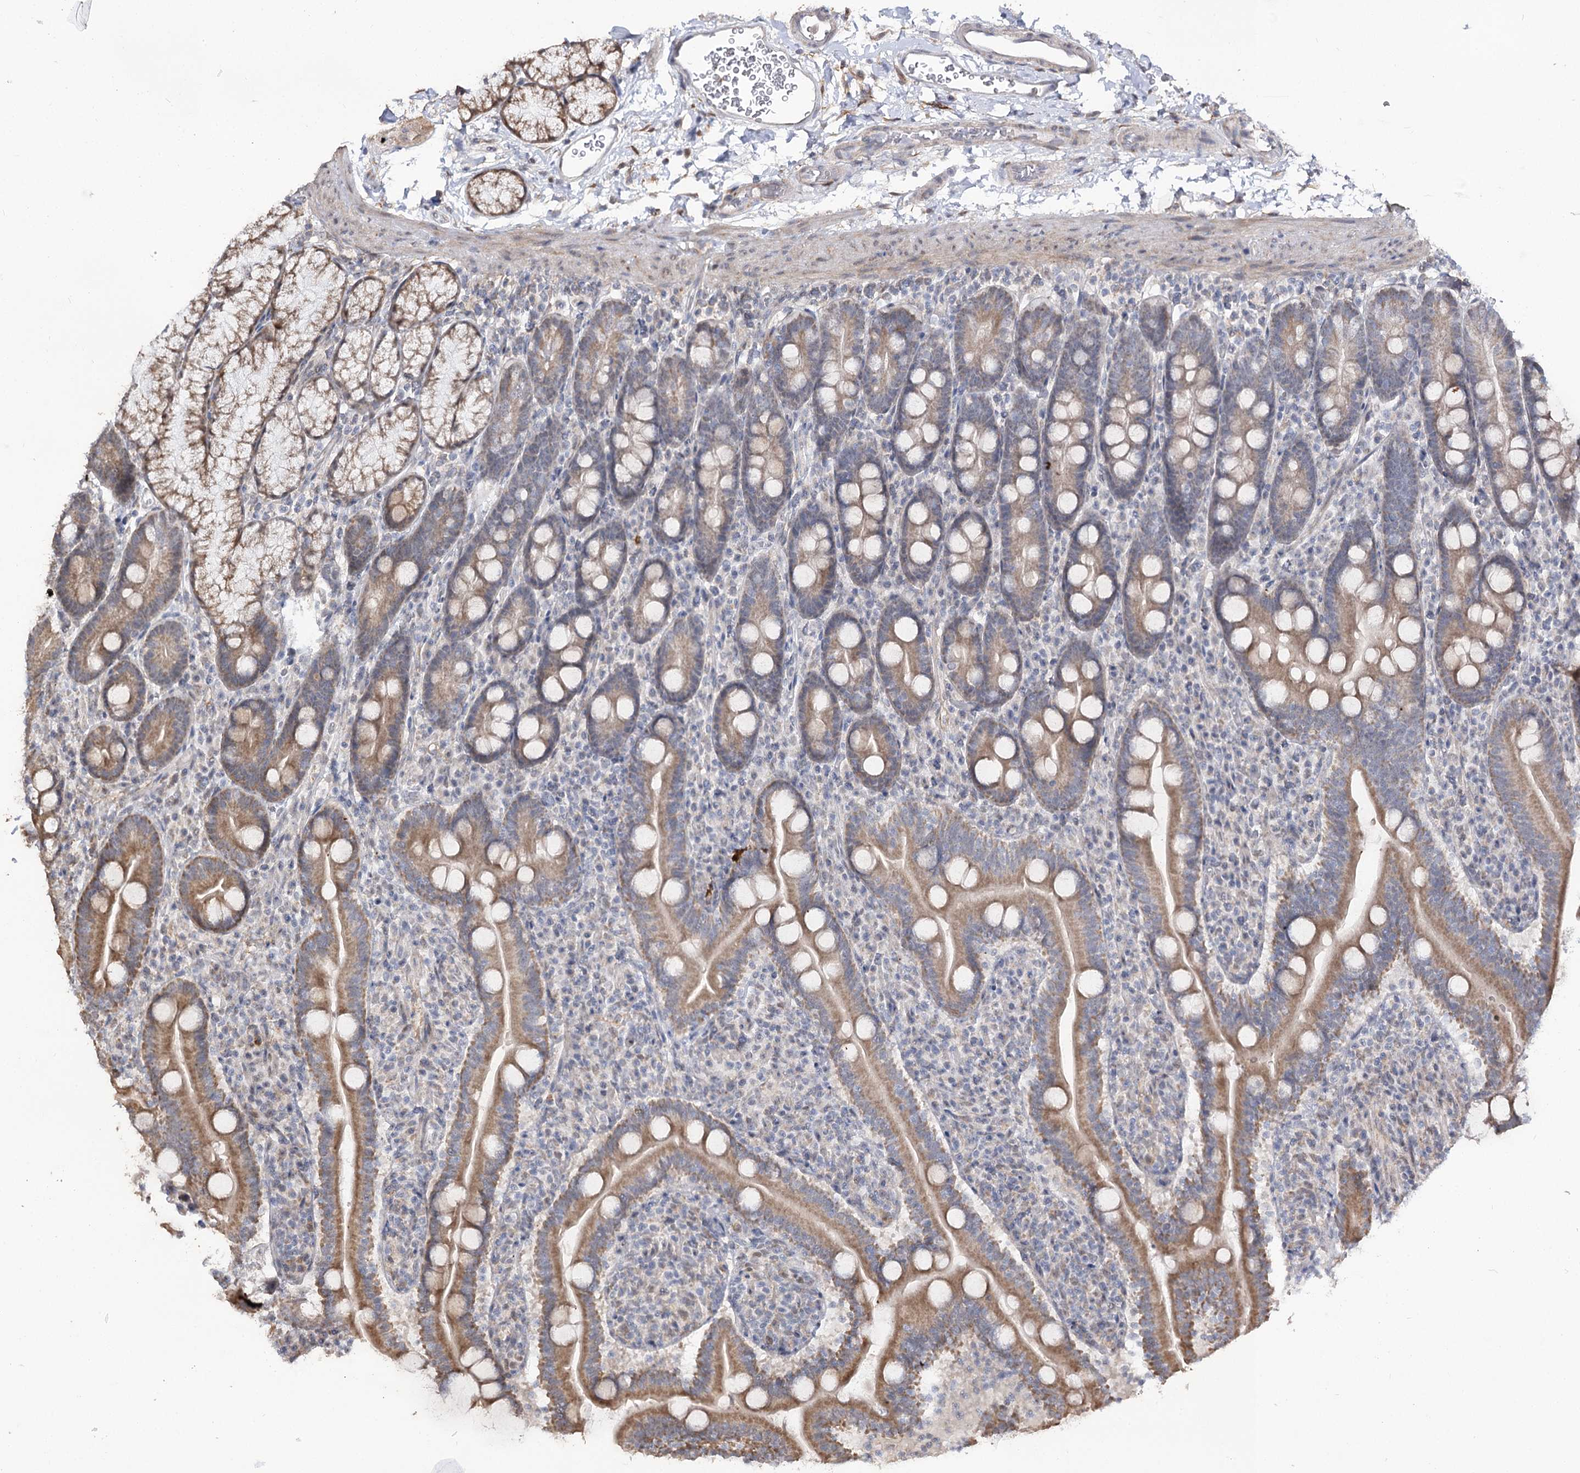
{"staining": {"intensity": "moderate", "quantity": ">75%", "location": "cytoplasmic/membranous"}, "tissue": "duodenum", "cell_type": "Glandular cells", "image_type": "normal", "snomed": [{"axis": "morphology", "description": "Normal tissue, NOS"}, {"axis": "topography", "description": "Duodenum"}], "caption": "Brown immunohistochemical staining in unremarkable duodenum reveals moderate cytoplasmic/membranous positivity in approximately >75% of glandular cells. Immunohistochemistry (ihc) stains the protein of interest in brown and the nuclei are stained blue.", "gene": "RUFY4", "patient": {"sex": "male", "age": 35}}